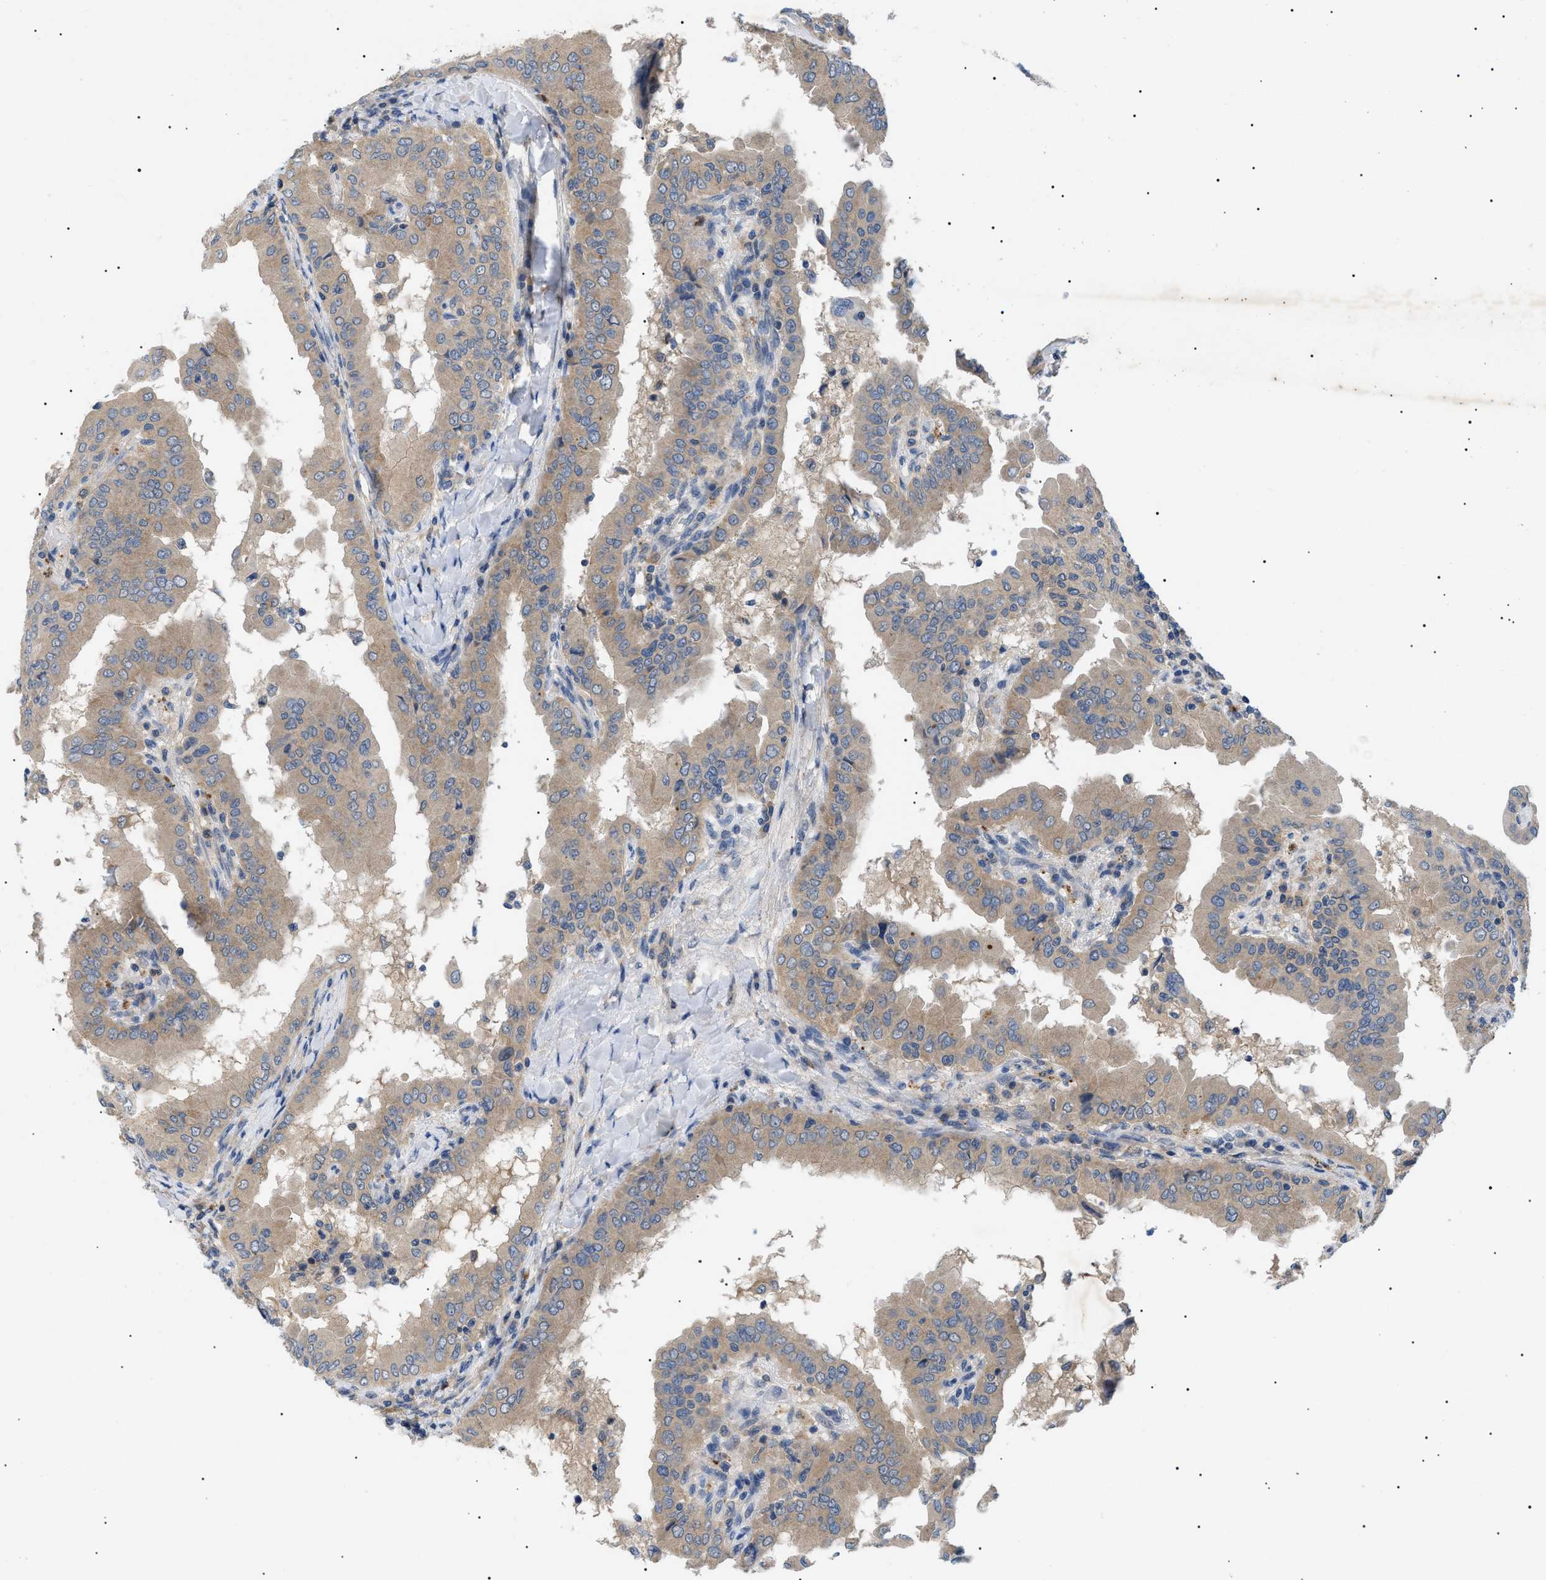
{"staining": {"intensity": "weak", "quantity": ">75%", "location": "cytoplasmic/membranous"}, "tissue": "thyroid cancer", "cell_type": "Tumor cells", "image_type": "cancer", "snomed": [{"axis": "morphology", "description": "Papillary adenocarcinoma, NOS"}, {"axis": "topography", "description": "Thyroid gland"}], "caption": "Protein analysis of thyroid papillary adenocarcinoma tissue reveals weak cytoplasmic/membranous positivity in approximately >75% of tumor cells.", "gene": "RIPK1", "patient": {"sex": "male", "age": 33}}